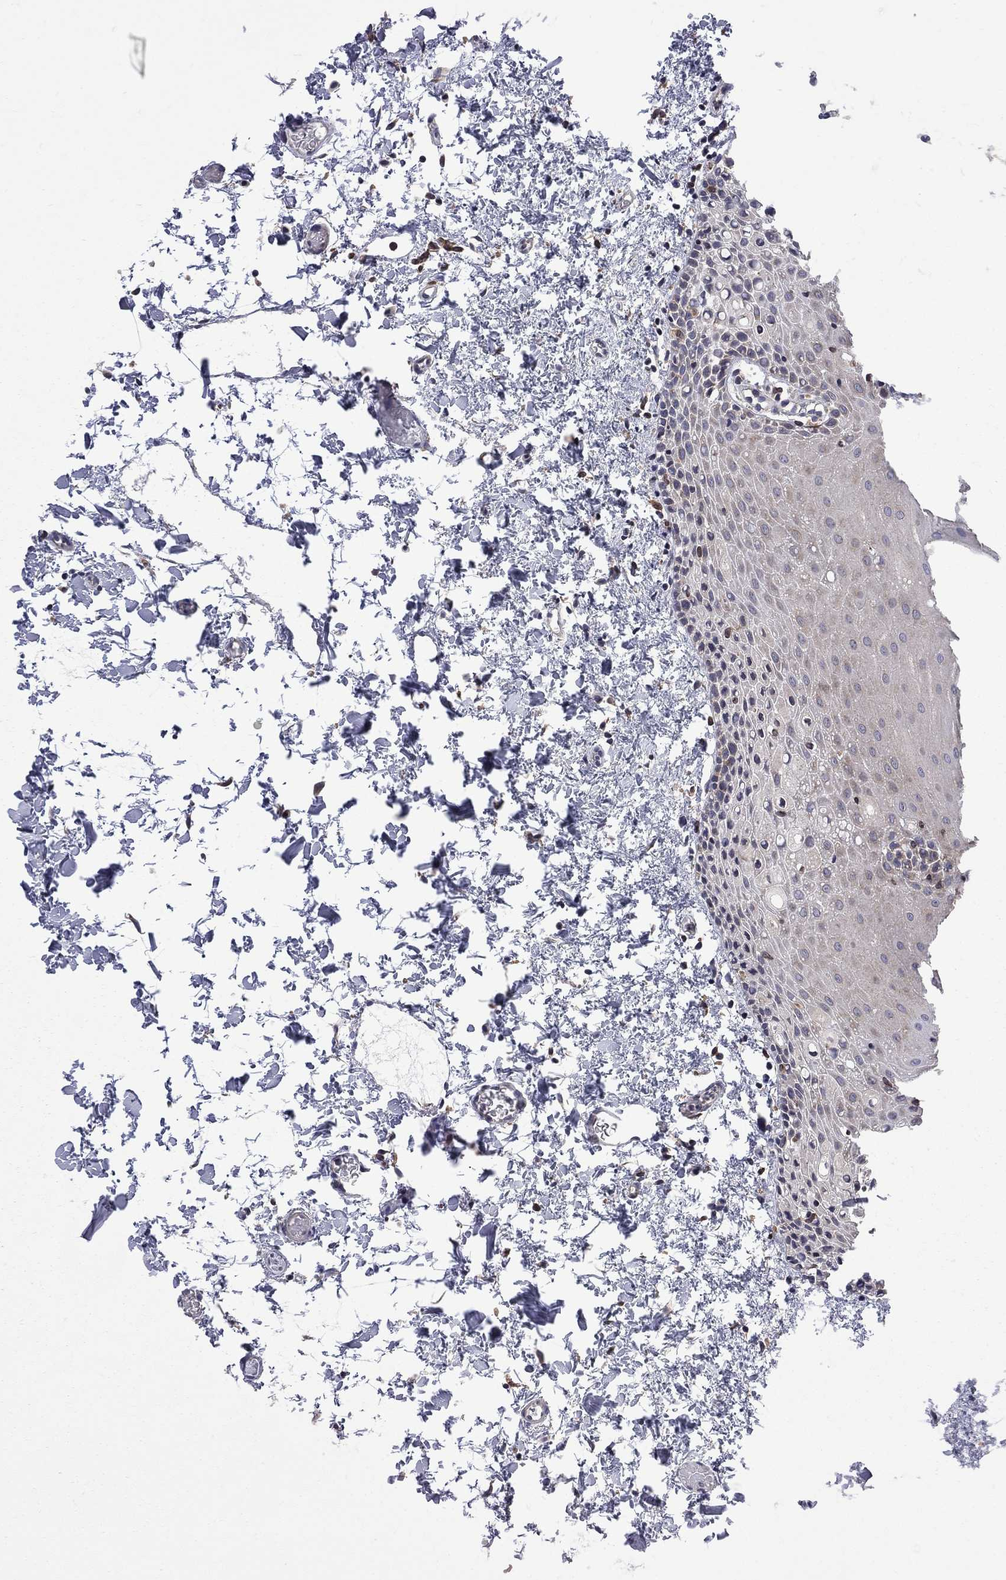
{"staining": {"intensity": "weak", "quantity": "25%-75%", "location": "cytoplasmic/membranous"}, "tissue": "oral mucosa", "cell_type": "Squamous epithelial cells", "image_type": "normal", "snomed": [{"axis": "morphology", "description": "Normal tissue, NOS"}, {"axis": "topography", "description": "Oral tissue"}], "caption": "An image of human oral mucosa stained for a protein demonstrates weak cytoplasmic/membranous brown staining in squamous epithelial cells. (Stains: DAB (3,3'-diaminobenzidine) in brown, nuclei in blue, Microscopy: brightfield microscopy at high magnification).", "gene": "CNOT11", "patient": {"sex": "male", "age": 81}}